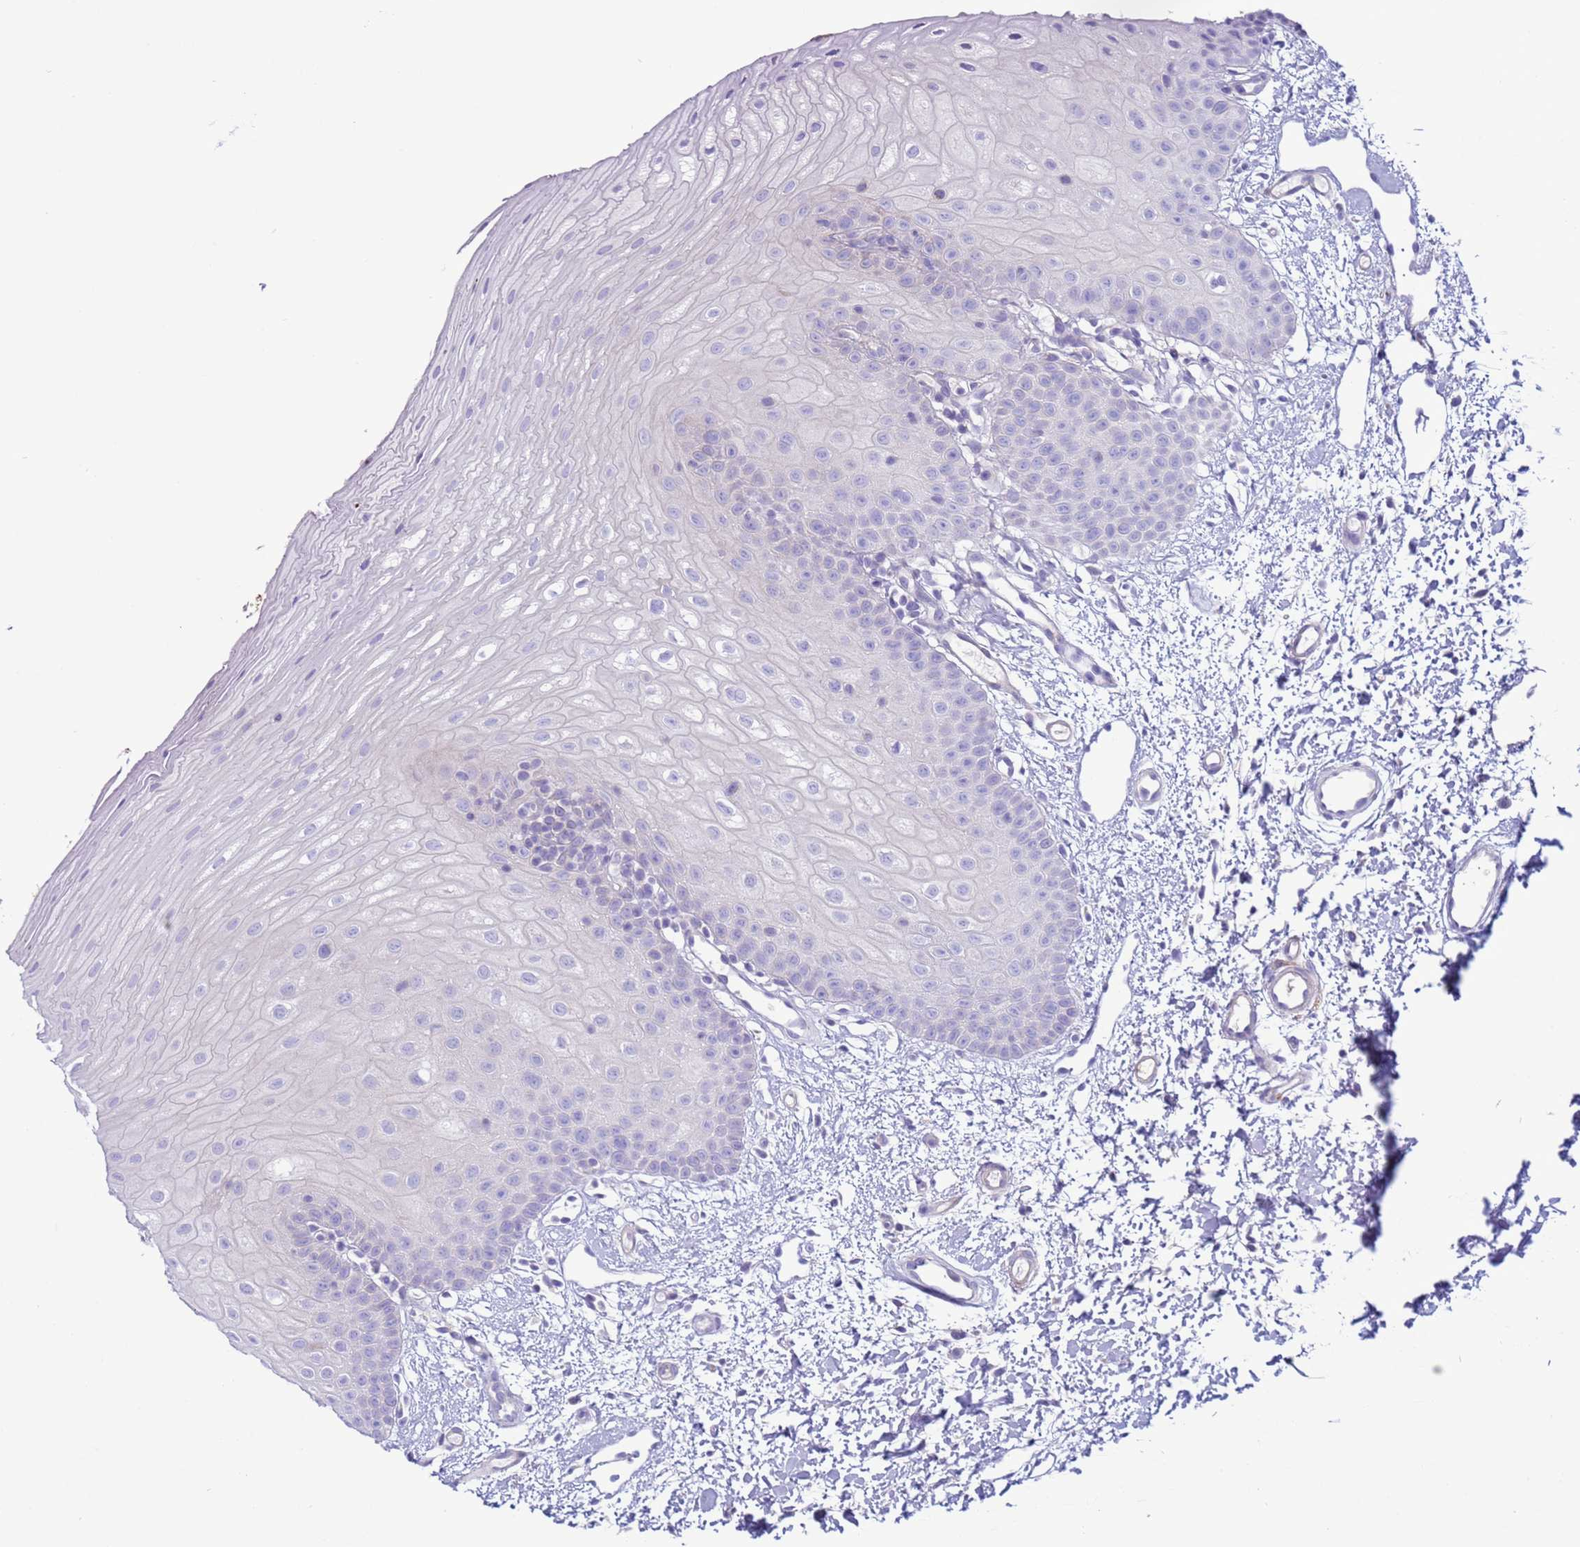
{"staining": {"intensity": "negative", "quantity": "none", "location": "none"}, "tissue": "oral mucosa", "cell_type": "Squamous epithelial cells", "image_type": "normal", "snomed": [{"axis": "morphology", "description": "Normal tissue, NOS"}, {"axis": "topography", "description": "Oral tissue"}], "caption": "Oral mucosa stained for a protein using immunohistochemistry (IHC) demonstrates no staining squamous epithelial cells.", "gene": "CST1", "patient": {"sex": "female", "age": 67}}